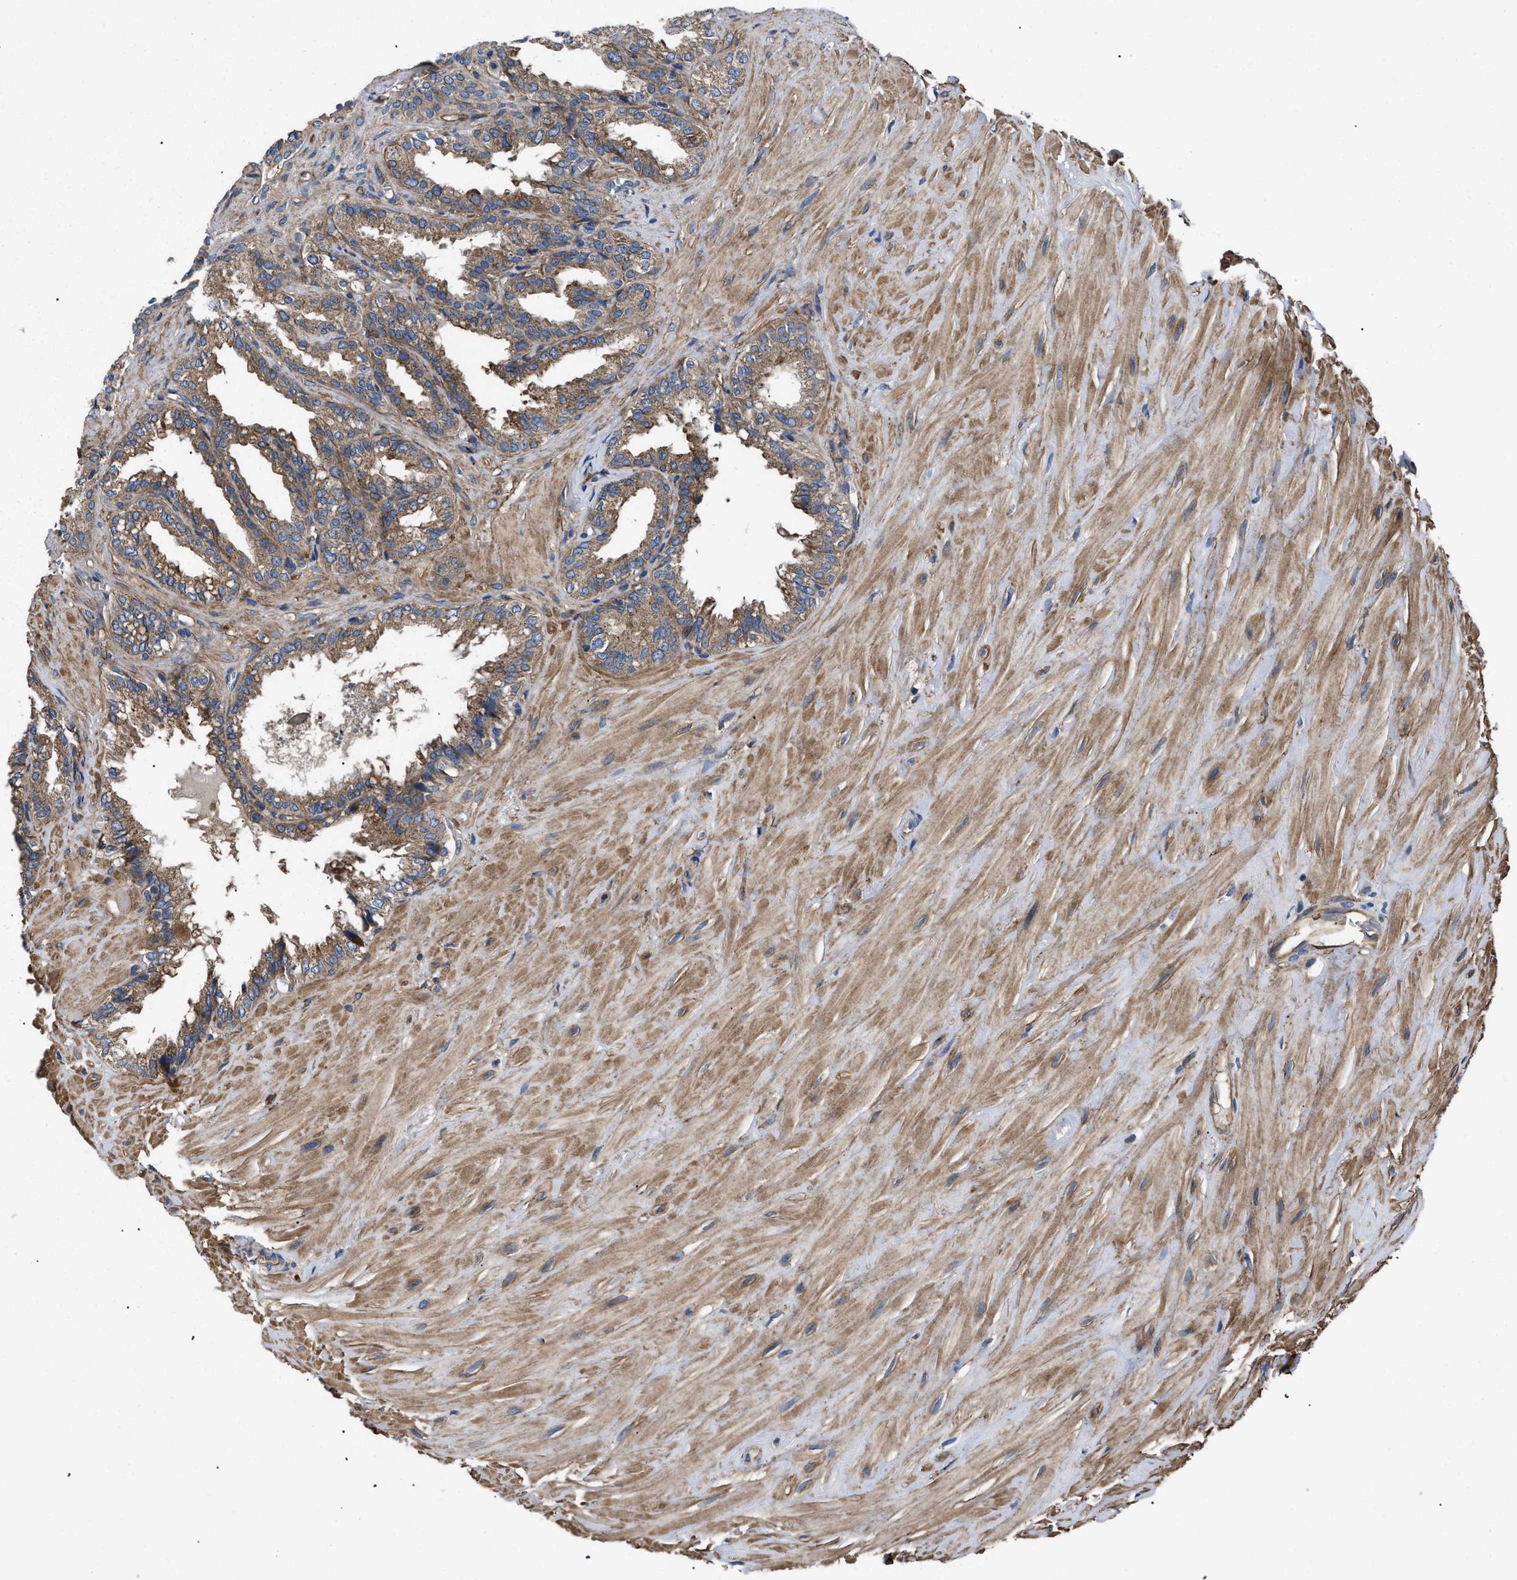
{"staining": {"intensity": "moderate", "quantity": ">75%", "location": "cytoplasmic/membranous"}, "tissue": "seminal vesicle", "cell_type": "Glandular cells", "image_type": "normal", "snomed": [{"axis": "morphology", "description": "Normal tissue, NOS"}, {"axis": "topography", "description": "Seminal veicle"}], "caption": "IHC (DAB (3,3'-diaminobenzidine)) staining of unremarkable seminal vesicle shows moderate cytoplasmic/membranous protein positivity in about >75% of glandular cells.", "gene": "NT5E", "patient": {"sex": "male", "age": 64}}